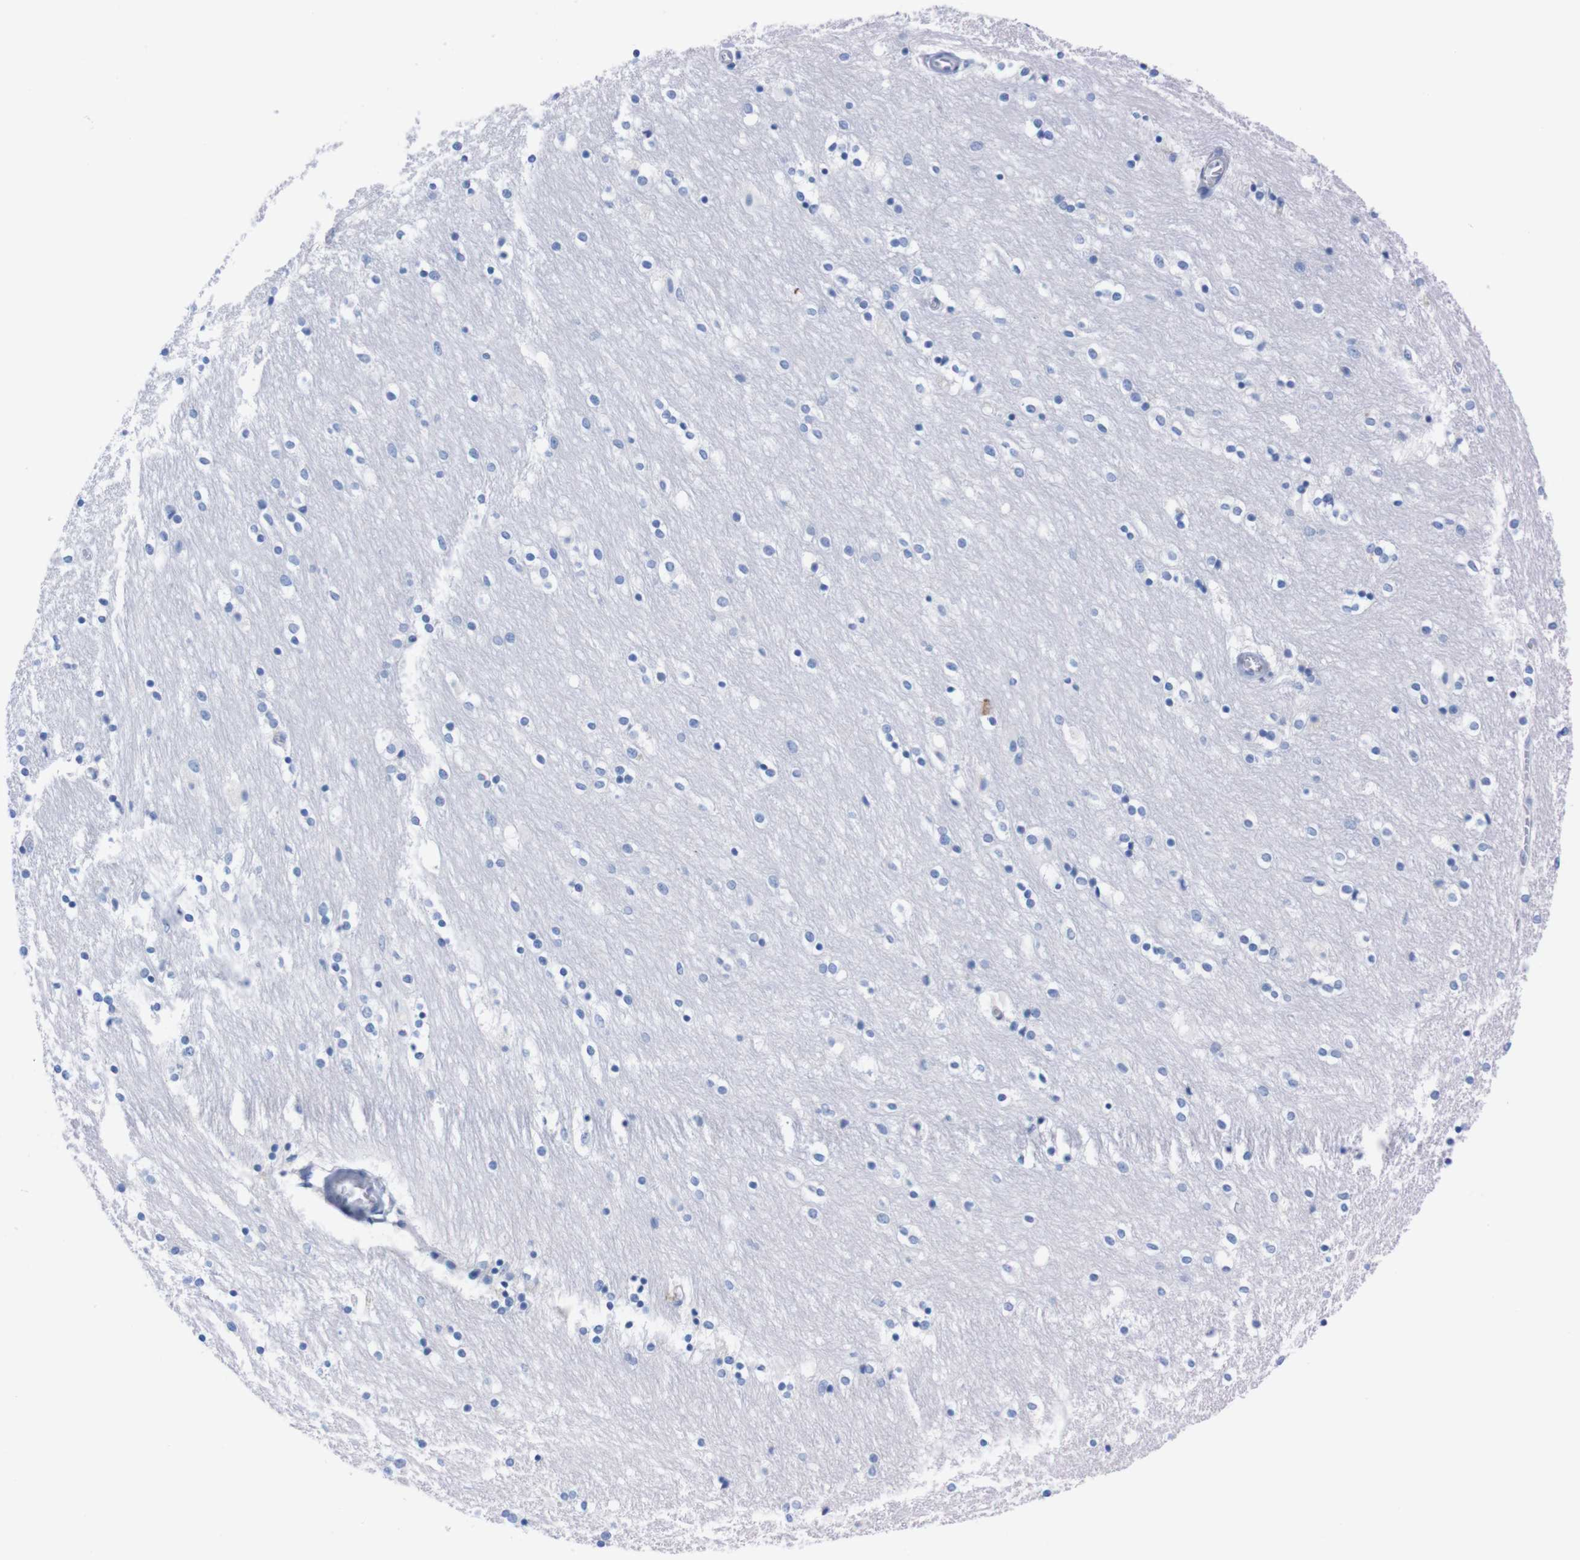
{"staining": {"intensity": "negative", "quantity": "none", "location": "none"}, "tissue": "caudate", "cell_type": "Glial cells", "image_type": "normal", "snomed": [{"axis": "morphology", "description": "Normal tissue, NOS"}, {"axis": "topography", "description": "Lateral ventricle wall"}], "caption": "This photomicrograph is of normal caudate stained with immunohistochemistry to label a protein in brown with the nuclei are counter-stained blue. There is no positivity in glial cells.", "gene": "TMEM243", "patient": {"sex": "female", "age": 54}}